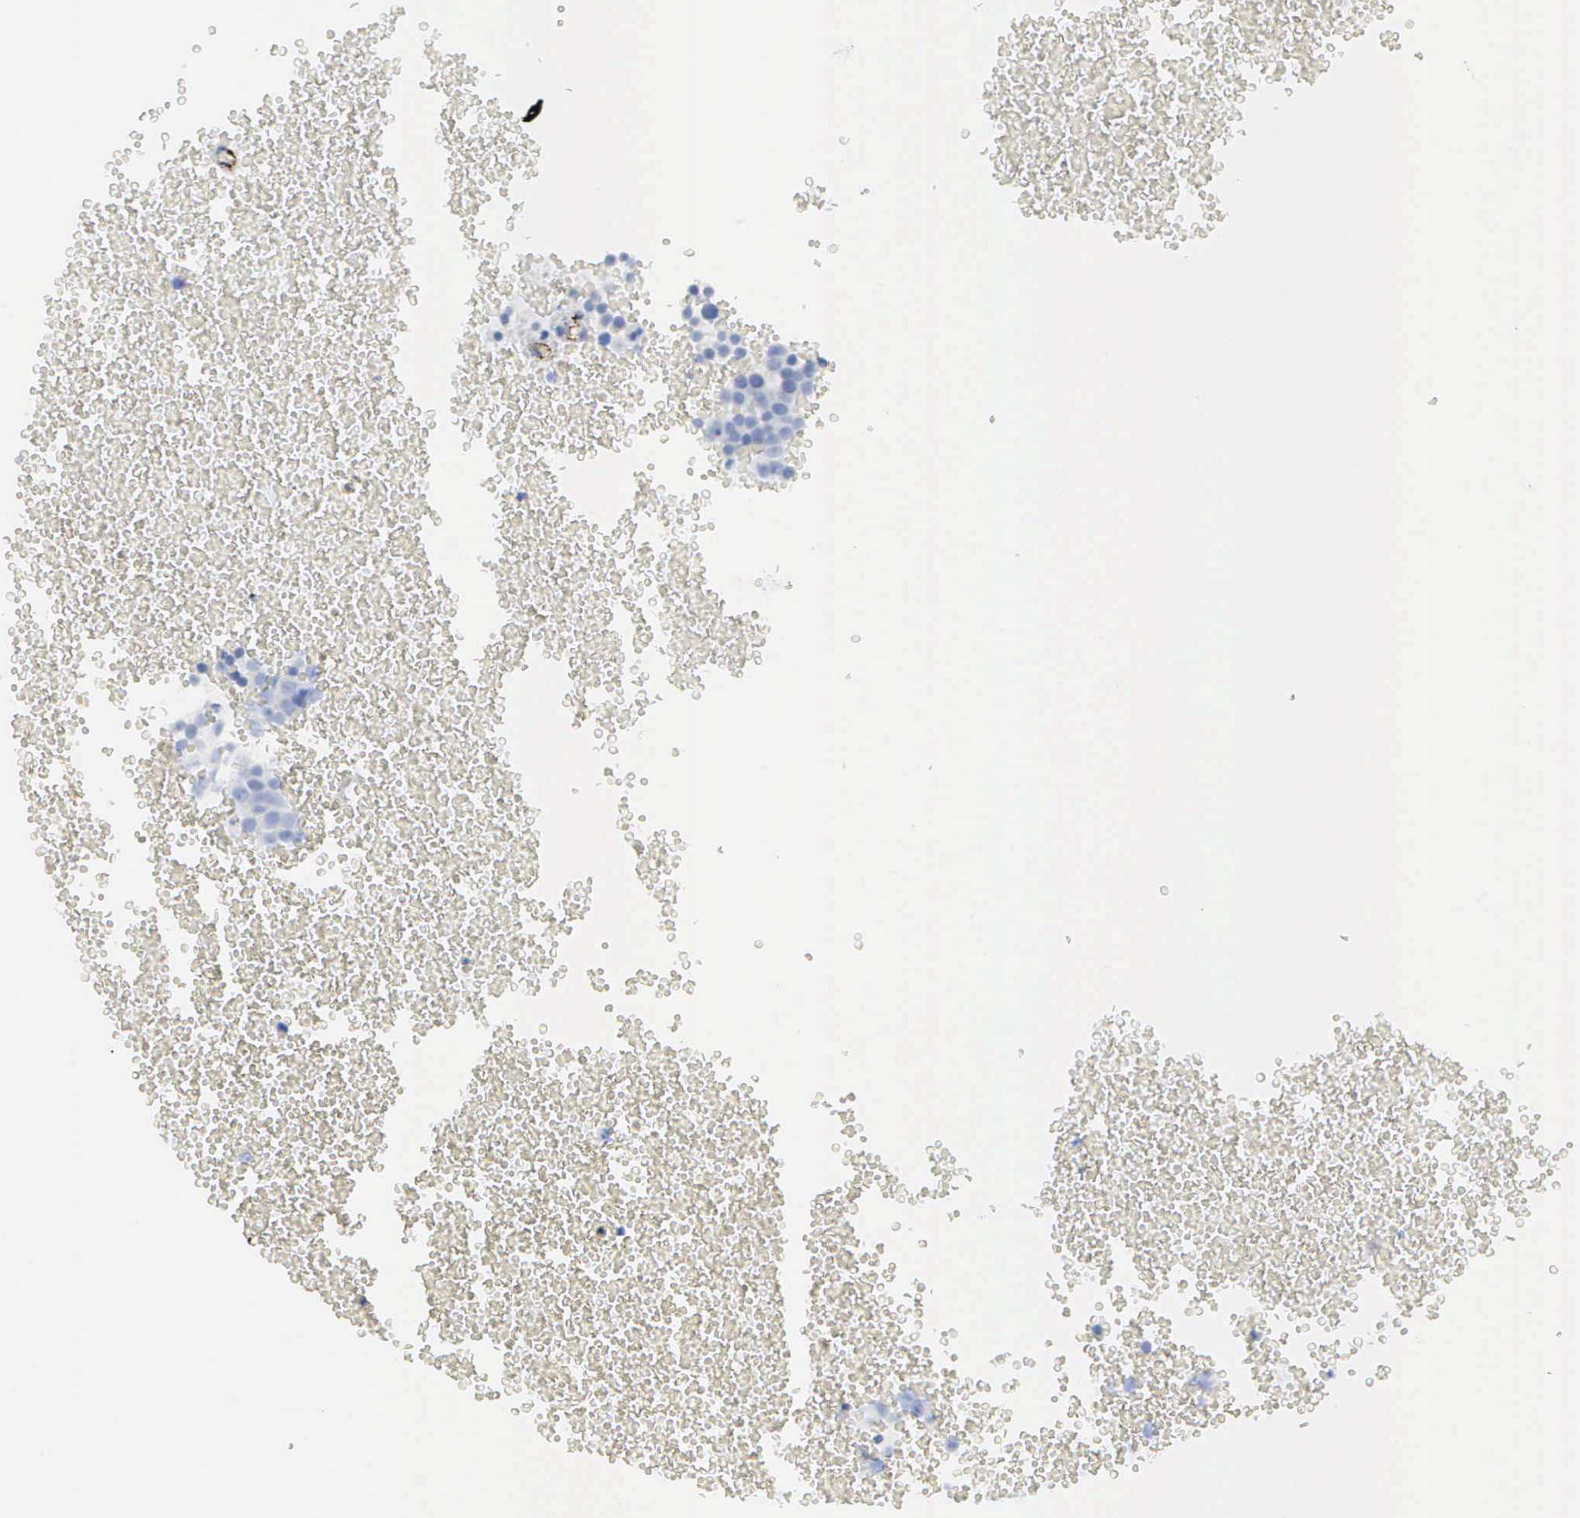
{"staining": {"intensity": "negative", "quantity": "none", "location": "none"}, "tissue": "testis cancer", "cell_type": "Tumor cells", "image_type": "cancer", "snomed": [{"axis": "morphology", "description": "Seminoma, NOS"}, {"axis": "topography", "description": "Testis"}], "caption": "Seminoma (testis) was stained to show a protein in brown. There is no significant staining in tumor cells. (DAB immunohistochemistry visualized using brightfield microscopy, high magnification).", "gene": "CTSH", "patient": {"sex": "male", "age": 71}}